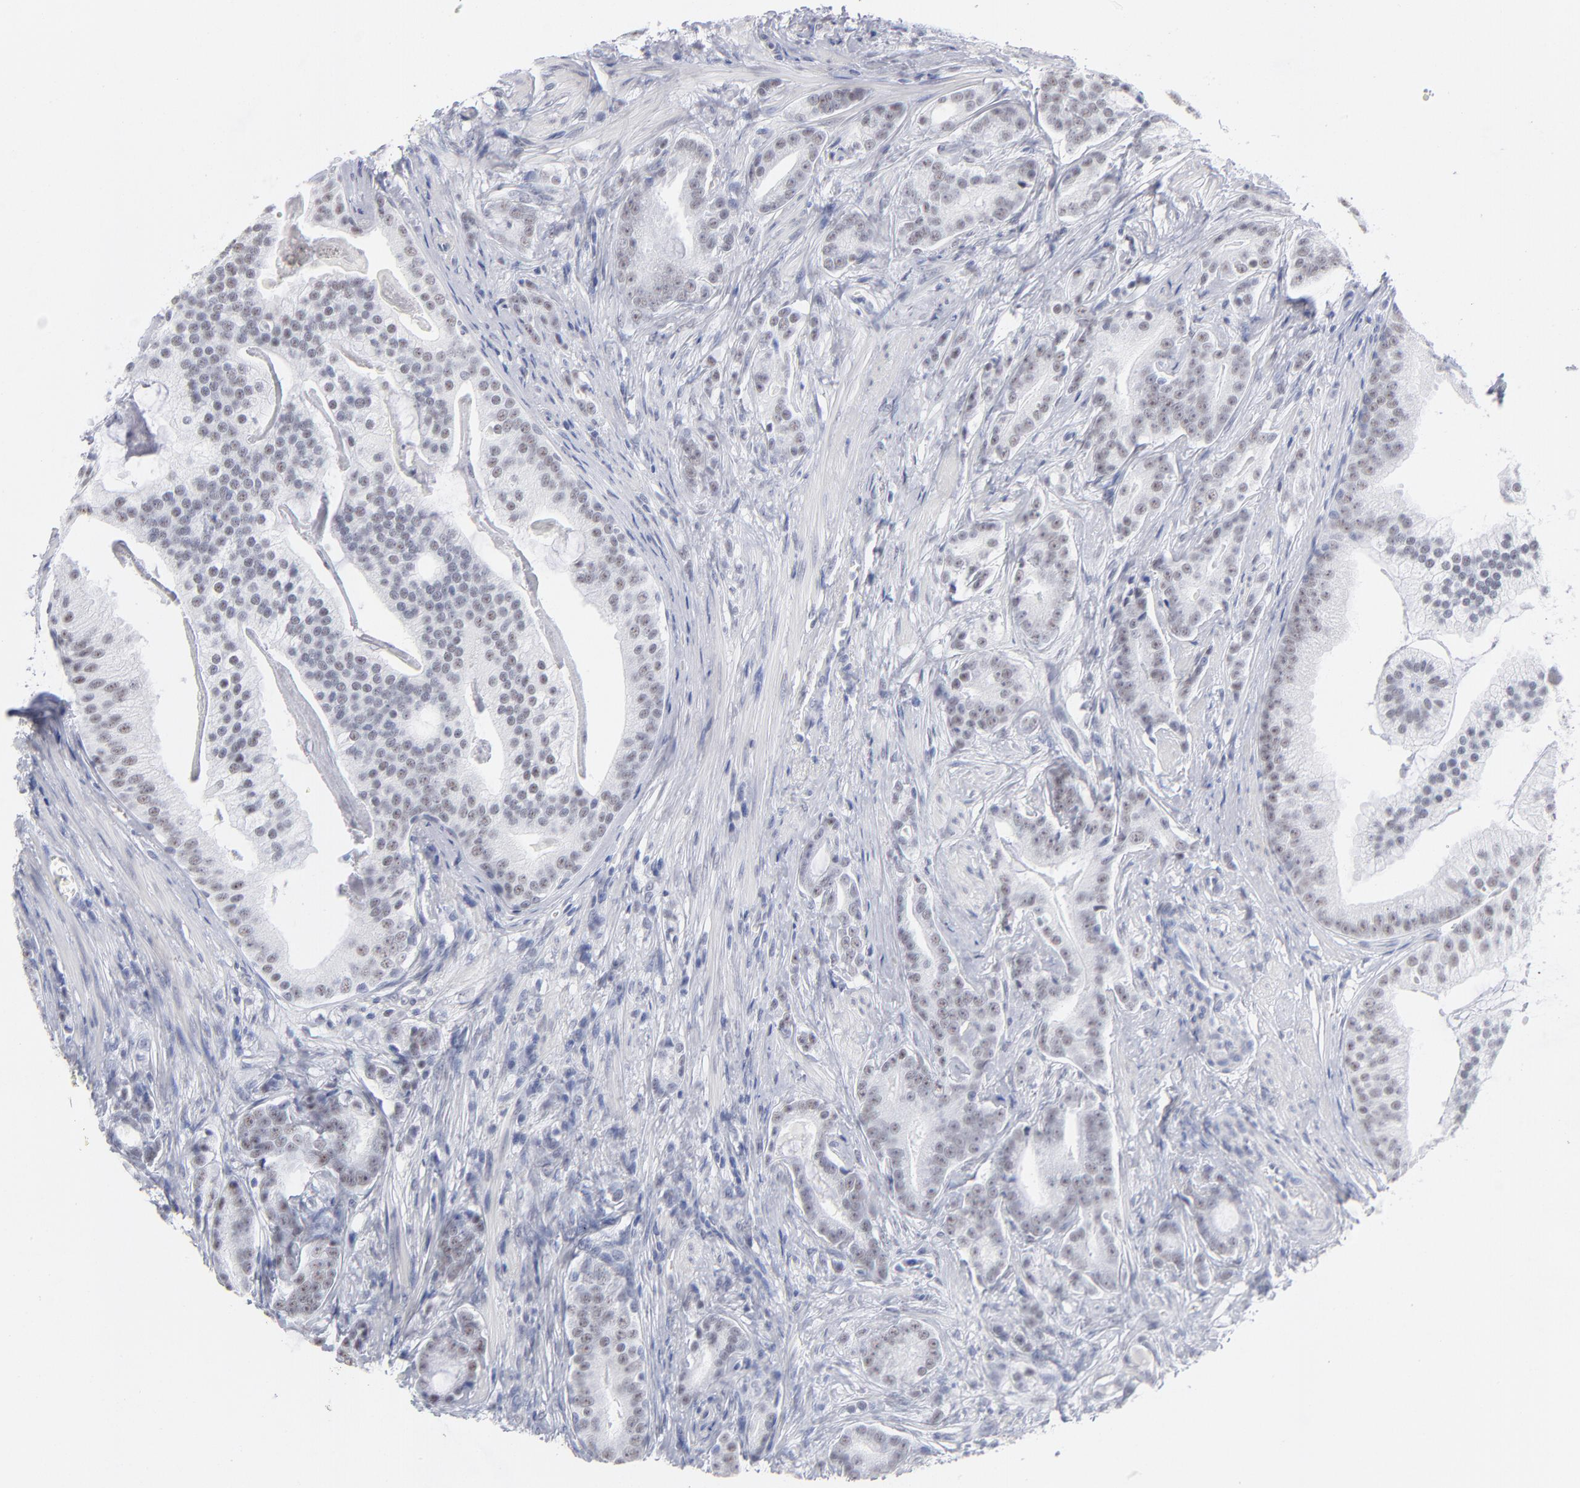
{"staining": {"intensity": "weak", "quantity": "25%-75%", "location": "nuclear"}, "tissue": "prostate cancer", "cell_type": "Tumor cells", "image_type": "cancer", "snomed": [{"axis": "morphology", "description": "Adenocarcinoma, Low grade"}, {"axis": "topography", "description": "Prostate"}], "caption": "Prostate cancer (adenocarcinoma (low-grade)) stained with a protein marker demonstrates weak staining in tumor cells.", "gene": "SNRPB", "patient": {"sex": "male", "age": 58}}